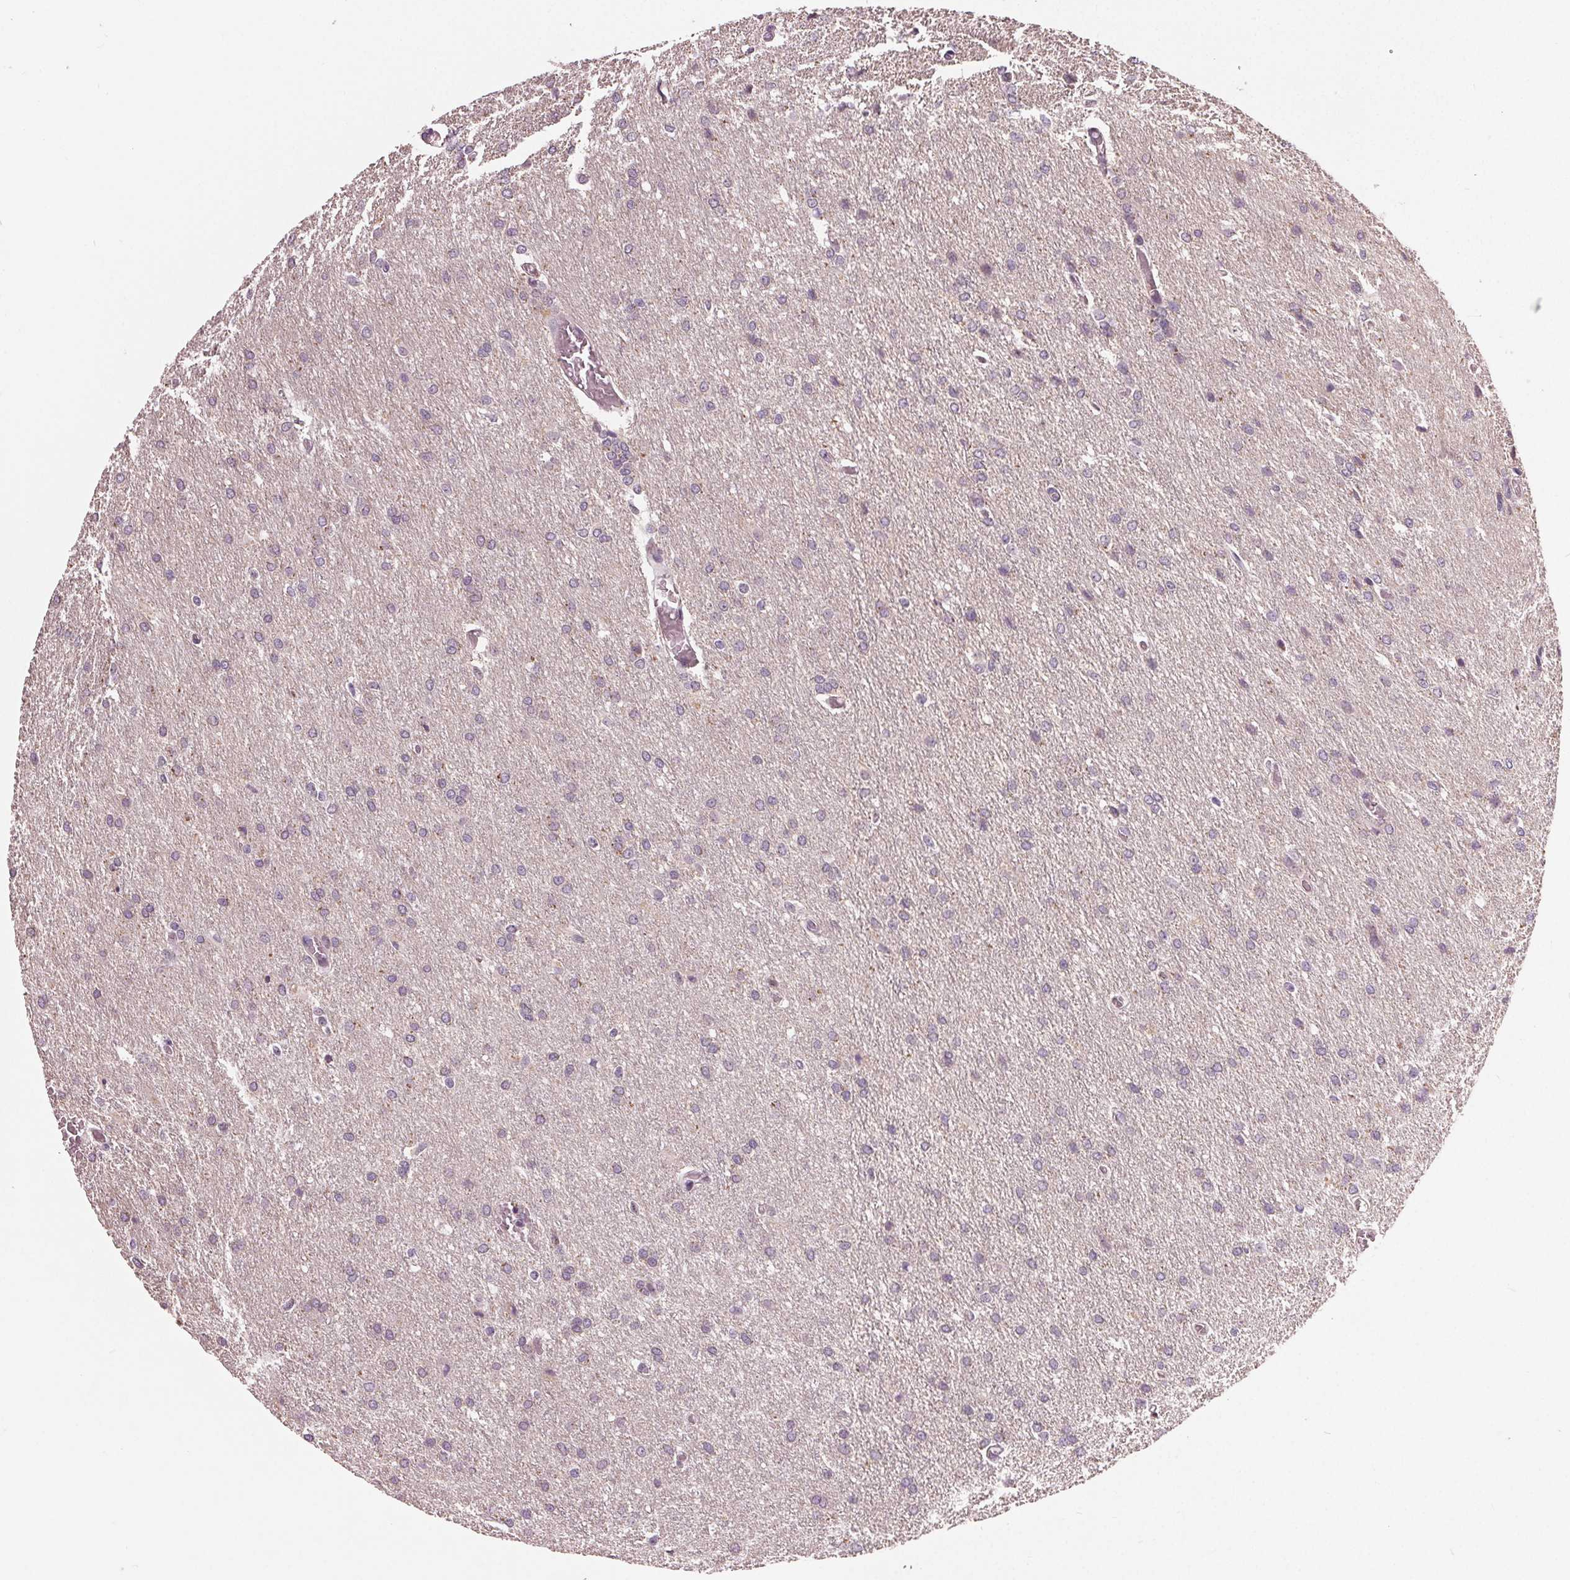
{"staining": {"intensity": "negative", "quantity": "none", "location": "none"}, "tissue": "glioma", "cell_type": "Tumor cells", "image_type": "cancer", "snomed": [{"axis": "morphology", "description": "Glioma, malignant, High grade"}, {"axis": "topography", "description": "Brain"}], "caption": "This is a photomicrograph of IHC staining of malignant high-grade glioma, which shows no positivity in tumor cells.", "gene": "ZNF605", "patient": {"sex": "male", "age": 68}}